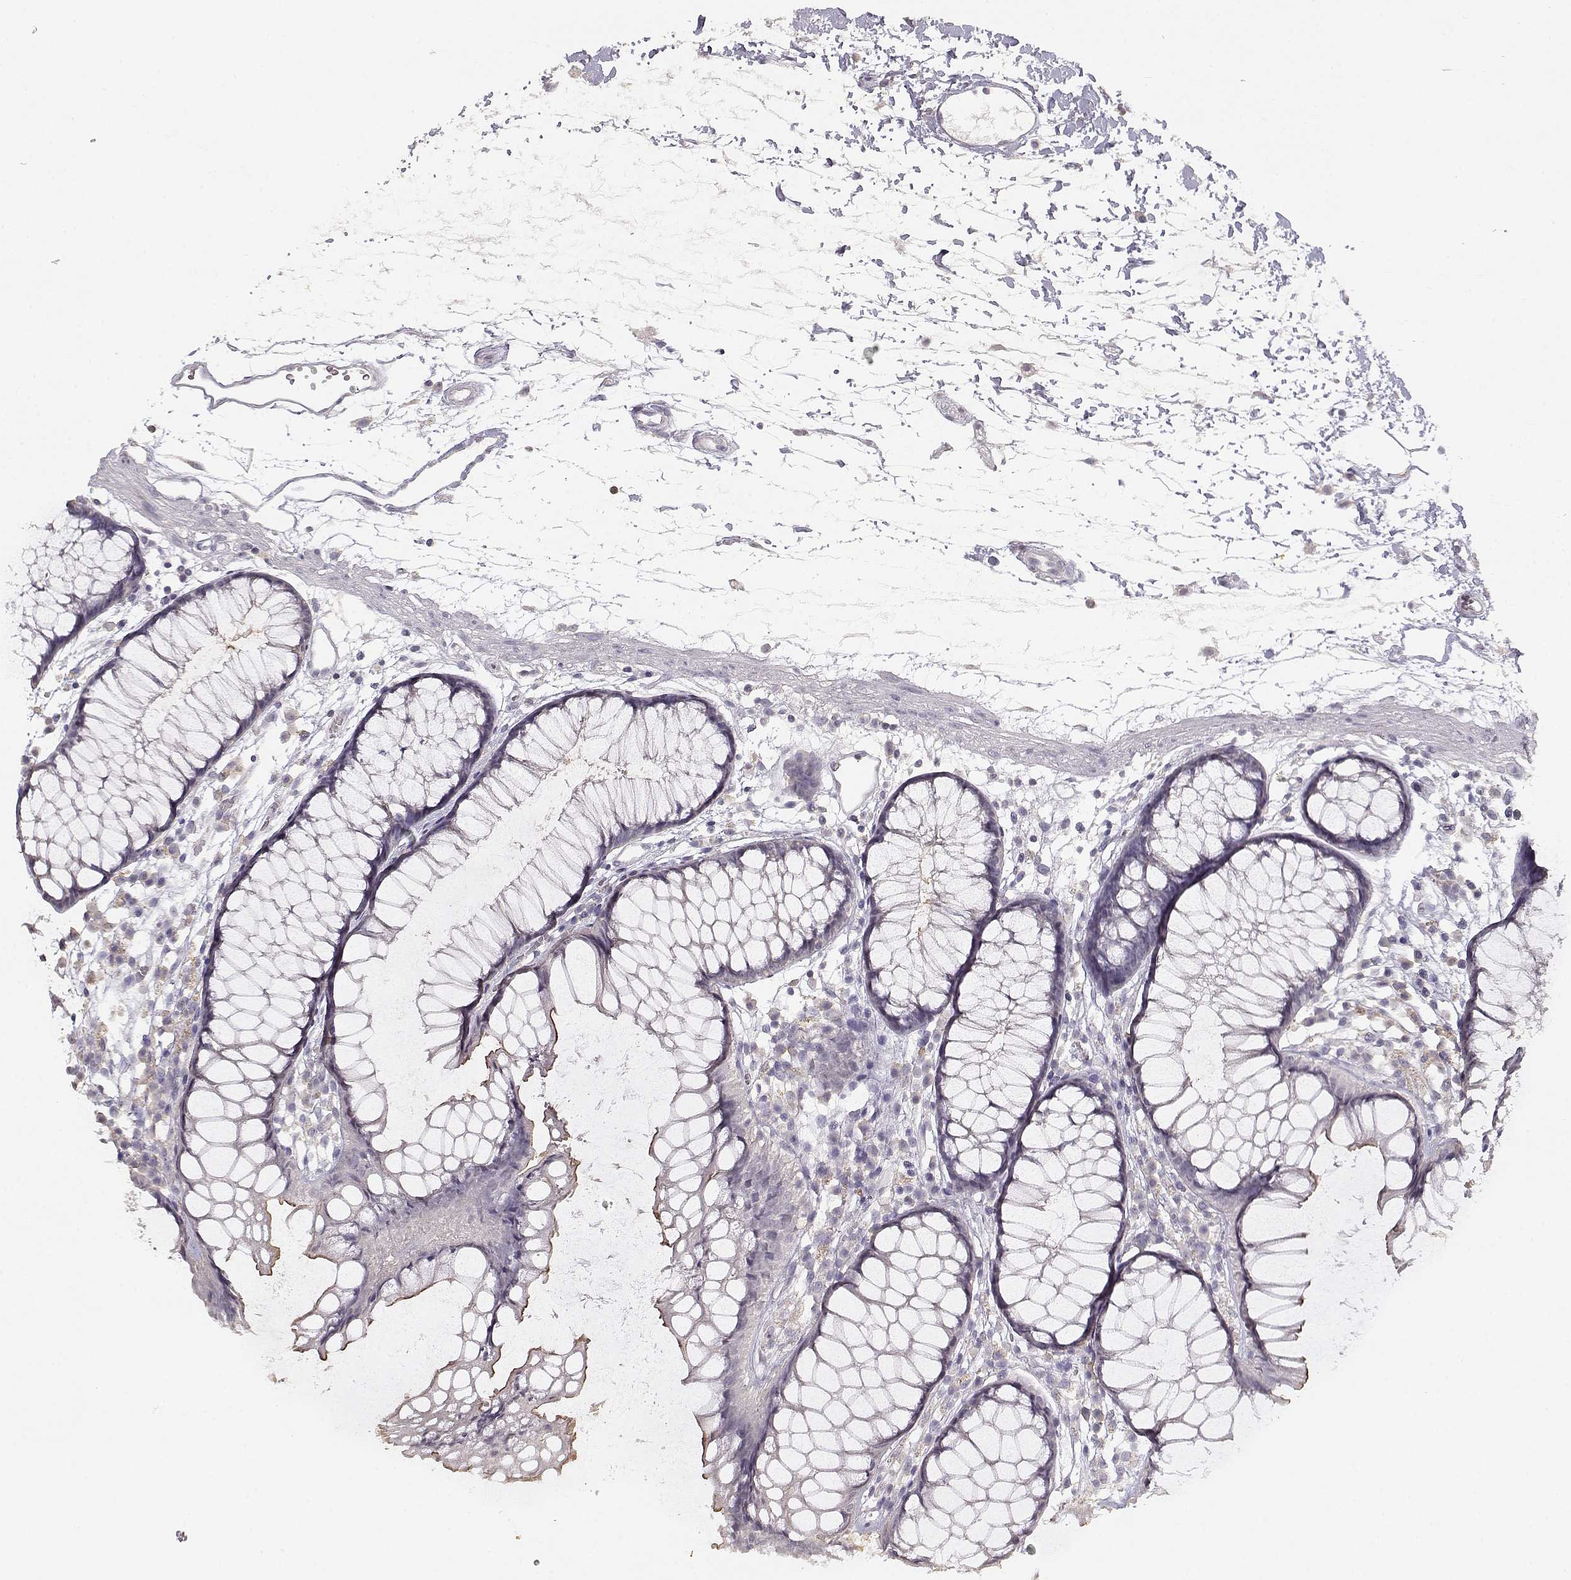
{"staining": {"intensity": "negative", "quantity": "none", "location": "none"}, "tissue": "colon", "cell_type": "Endothelial cells", "image_type": "normal", "snomed": [{"axis": "morphology", "description": "Normal tissue, NOS"}, {"axis": "morphology", "description": "Adenocarcinoma, NOS"}, {"axis": "topography", "description": "Colon"}], "caption": "This micrograph is of normal colon stained with IHC to label a protein in brown with the nuclei are counter-stained blue. There is no staining in endothelial cells.", "gene": "UROC1", "patient": {"sex": "male", "age": 65}}